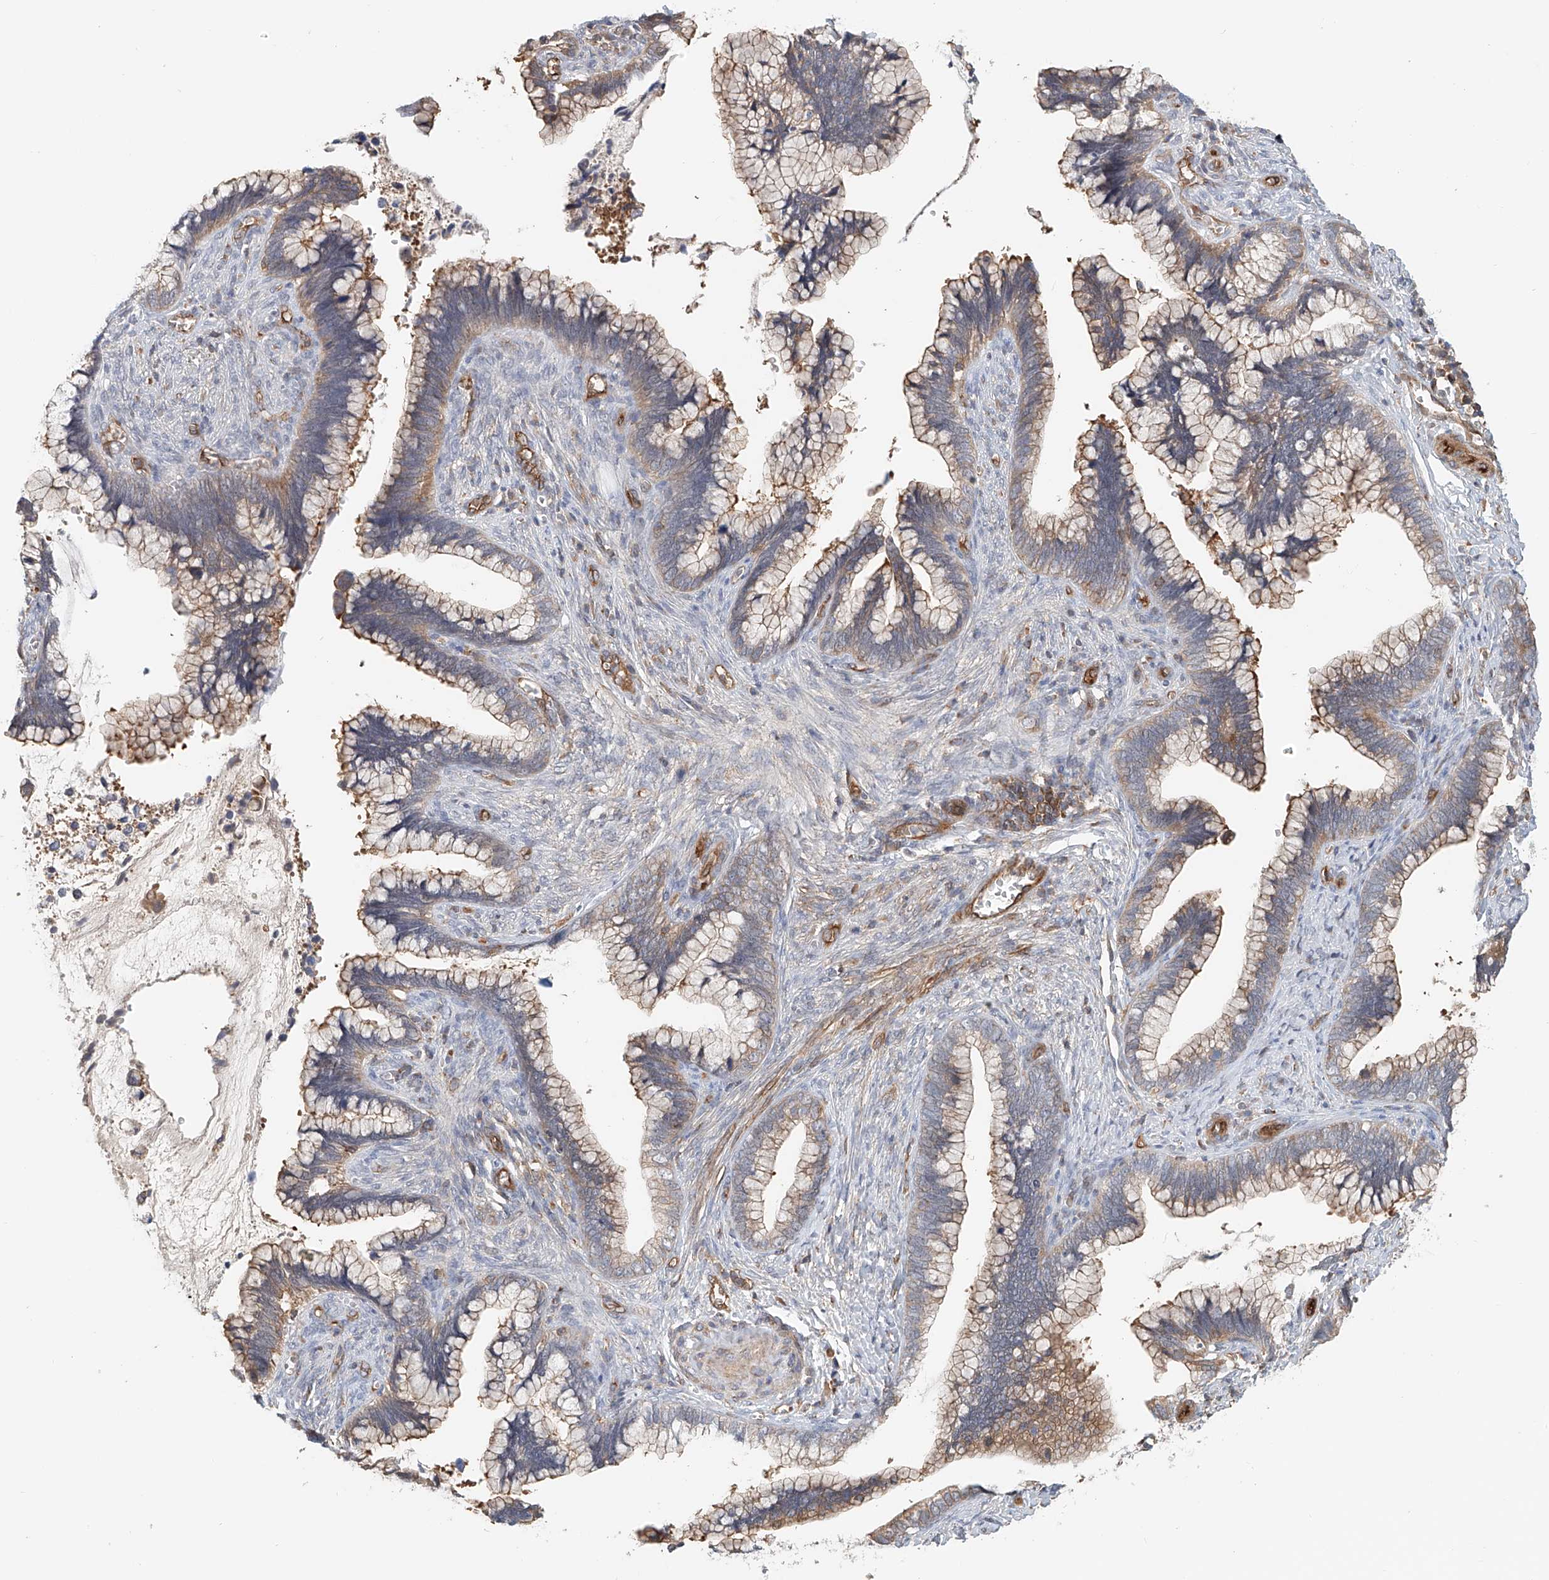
{"staining": {"intensity": "moderate", "quantity": ">75%", "location": "cytoplasmic/membranous"}, "tissue": "cervical cancer", "cell_type": "Tumor cells", "image_type": "cancer", "snomed": [{"axis": "morphology", "description": "Adenocarcinoma, NOS"}, {"axis": "topography", "description": "Cervix"}], "caption": "DAB immunohistochemical staining of cervical cancer exhibits moderate cytoplasmic/membranous protein expression in approximately >75% of tumor cells. (Stains: DAB (3,3'-diaminobenzidine) in brown, nuclei in blue, Microscopy: brightfield microscopy at high magnification).", "gene": "FRYL", "patient": {"sex": "female", "age": 44}}